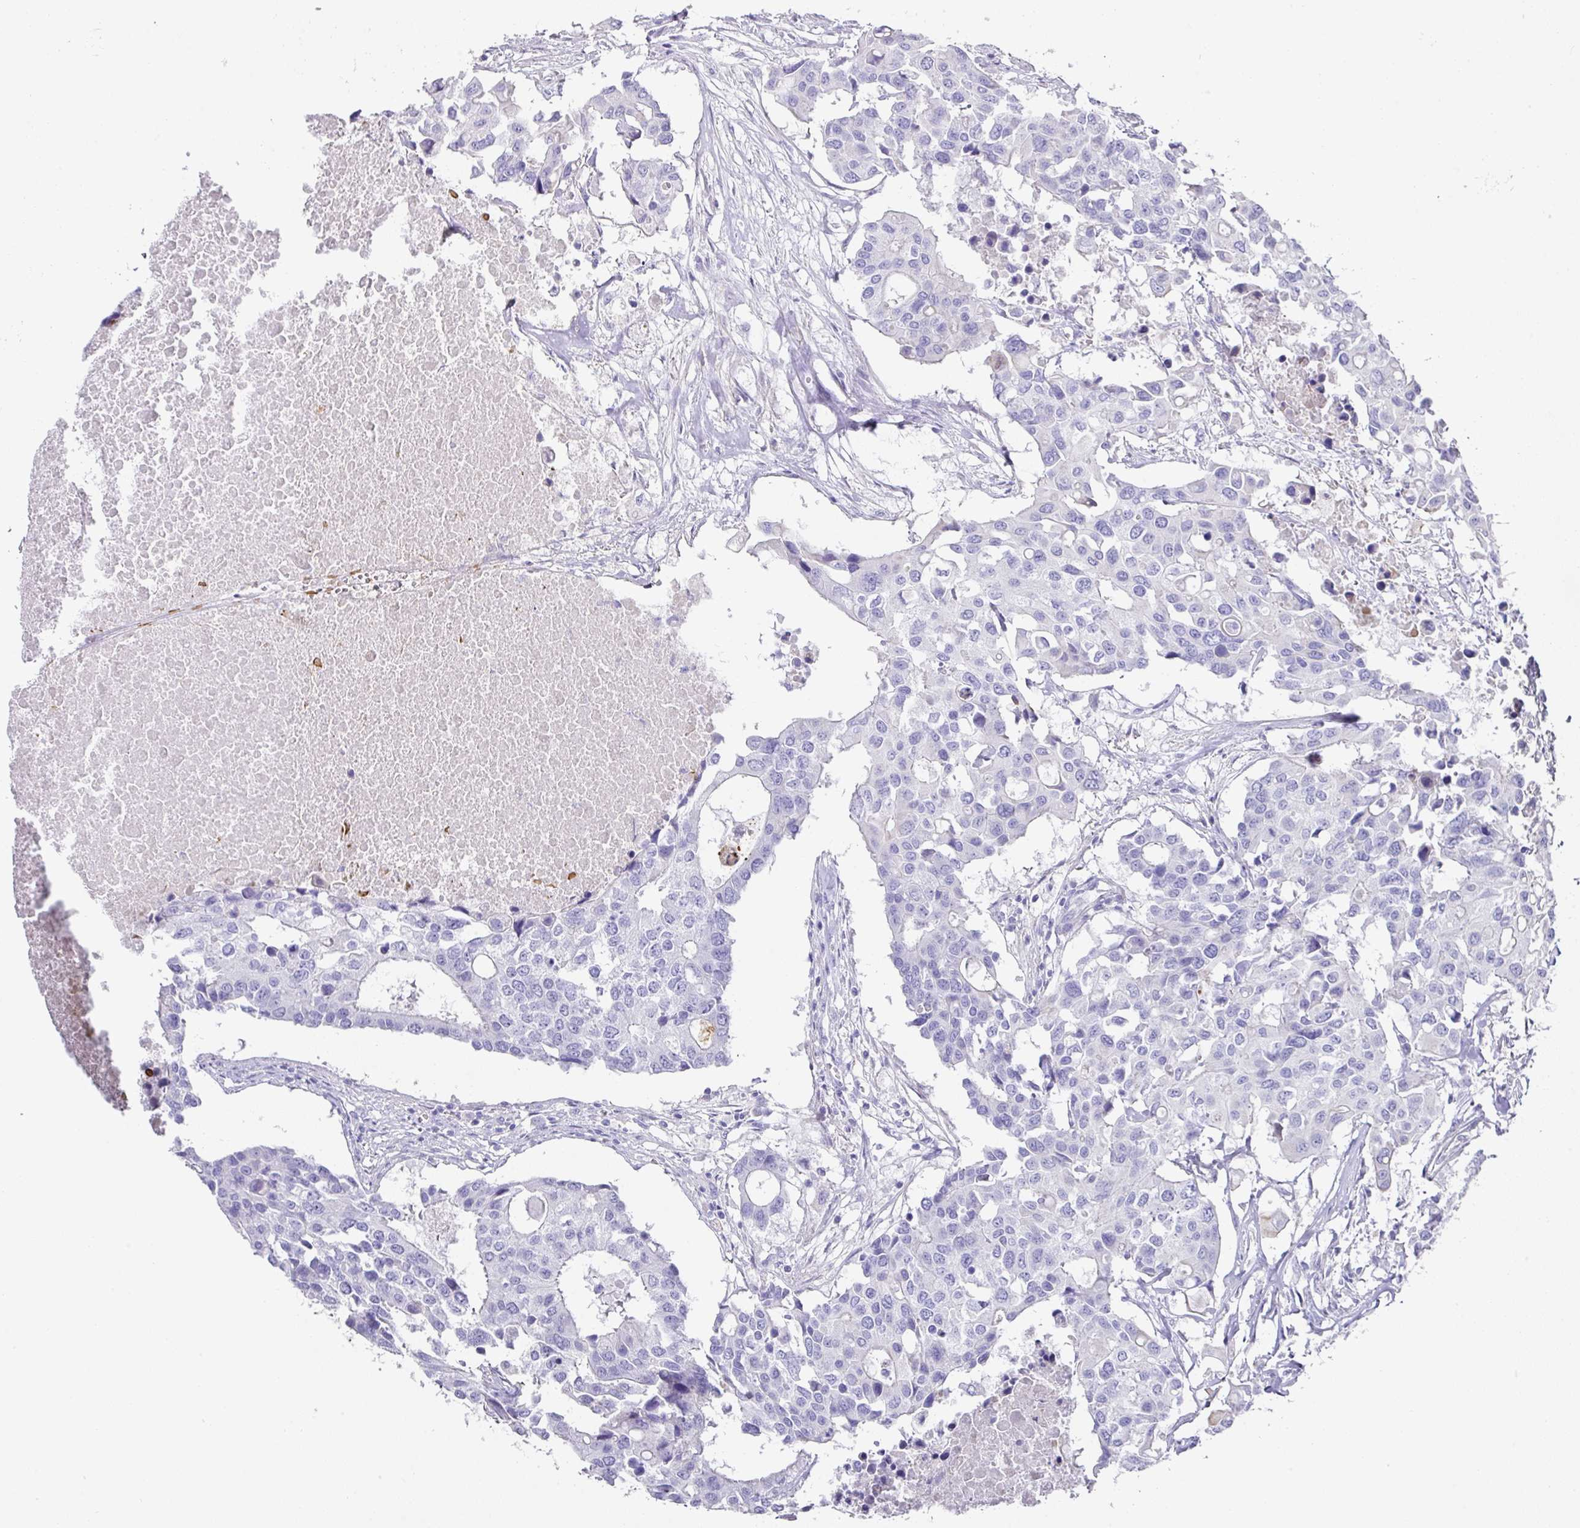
{"staining": {"intensity": "negative", "quantity": "none", "location": "none"}, "tissue": "colorectal cancer", "cell_type": "Tumor cells", "image_type": "cancer", "snomed": [{"axis": "morphology", "description": "Adenocarcinoma, NOS"}, {"axis": "topography", "description": "Colon"}], "caption": "This micrograph is of colorectal adenocarcinoma stained with immunohistochemistry to label a protein in brown with the nuclei are counter-stained blue. There is no expression in tumor cells.", "gene": "TARM1", "patient": {"sex": "male", "age": 77}}